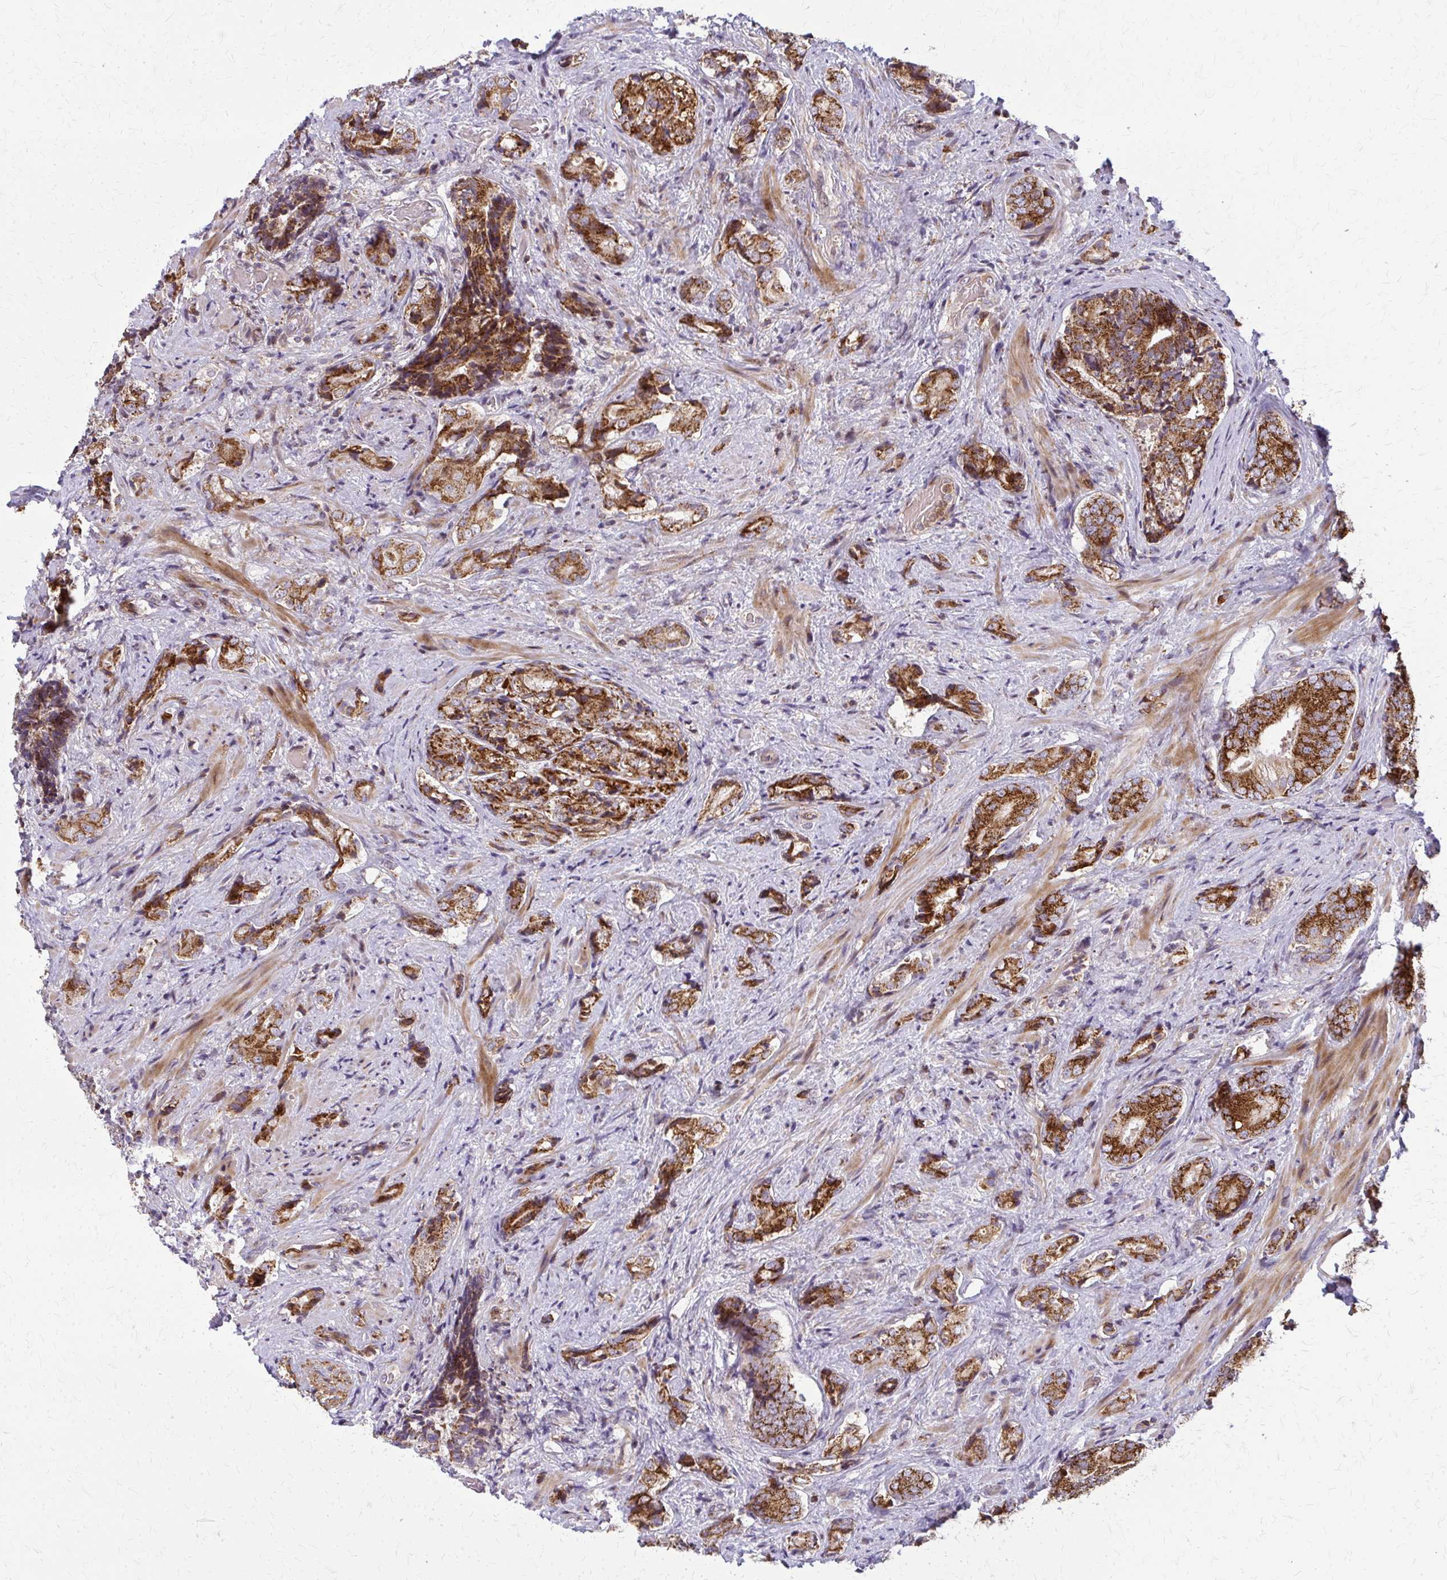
{"staining": {"intensity": "strong", "quantity": ">75%", "location": "cytoplasmic/membranous"}, "tissue": "prostate cancer", "cell_type": "Tumor cells", "image_type": "cancer", "snomed": [{"axis": "morphology", "description": "Adenocarcinoma, High grade"}, {"axis": "topography", "description": "Prostate"}], "caption": "The immunohistochemical stain shows strong cytoplasmic/membranous expression in tumor cells of prostate adenocarcinoma (high-grade) tissue.", "gene": "MCCC1", "patient": {"sex": "male", "age": 62}}